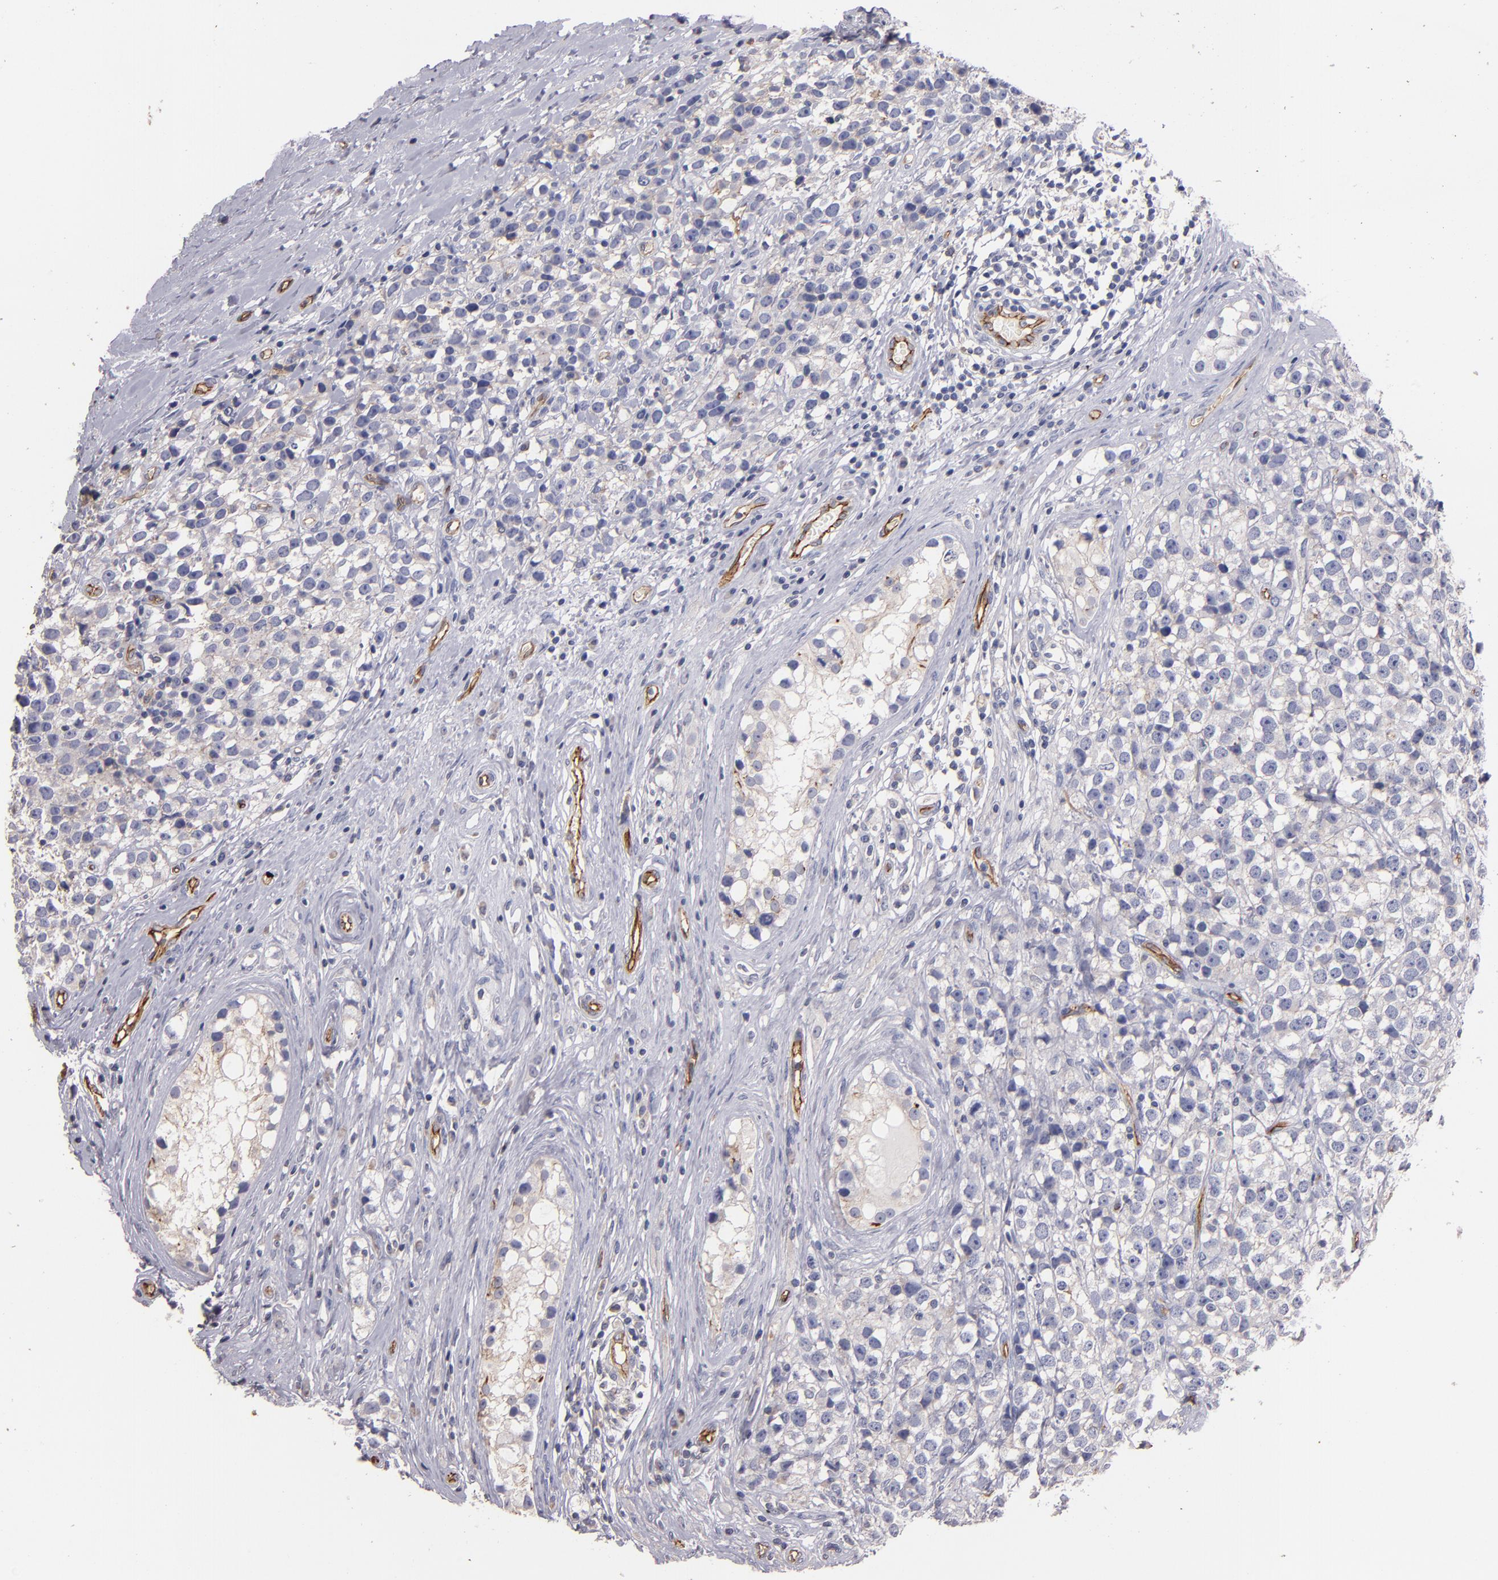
{"staining": {"intensity": "negative", "quantity": "none", "location": "none"}, "tissue": "testis cancer", "cell_type": "Tumor cells", "image_type": "cancer", "snomed": [{"axis": "morphology", "description": "Seminoma, NOS"}, {"axis": "topography", "description": "Testis"}], "caption": "This is a histopathology image of immunohistochemistry staining of seminoma (testis), which shows no expression in tumor cells. (DAB (3,3'-diaminobenzidine) immunohistochemistry (IHC) visualized using brightfield microscopy, high magnification).", "gene": "CLDN5", "patient": {"sex": "male", "age": 25}}